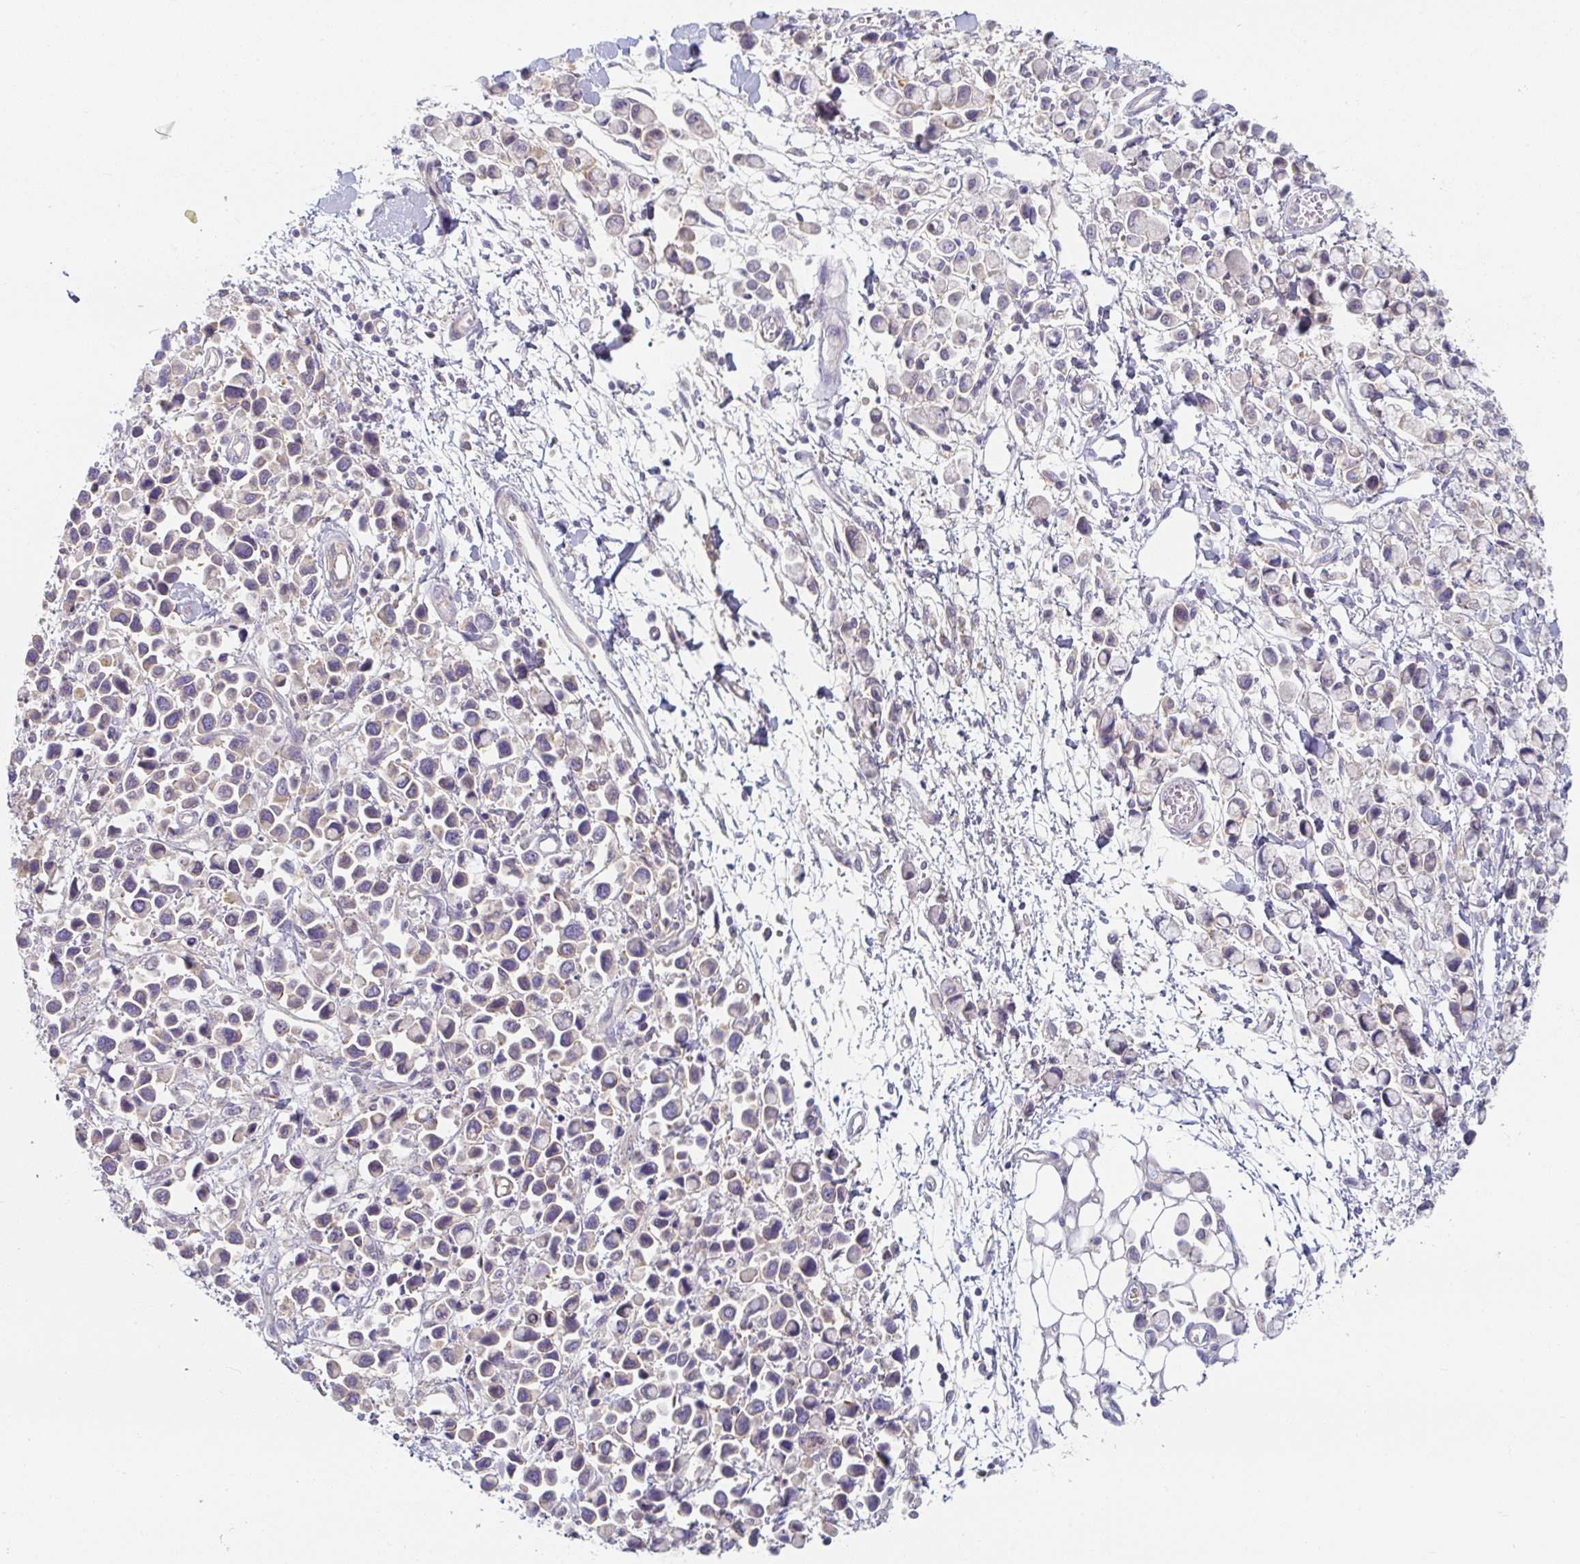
{"staining": {"intensity": "negative", "quantity": "none", "location": "none"}, "tissue": "stomach cancer", "cell_type": "Tumor cells", "image_type": "cancer", "snomed": [{"axis": "morphology", "description": "Adenocarcinoma, NOS"}, {"axis": "topography", "description": "Stomach"}], "caption": "The photomicrograph displays no significant positivity in tumor cells of stomach cancer. Nuclei are stained in blue.", "gene": "AMPD2", "patient": {"sex": "female", "age": 81}}